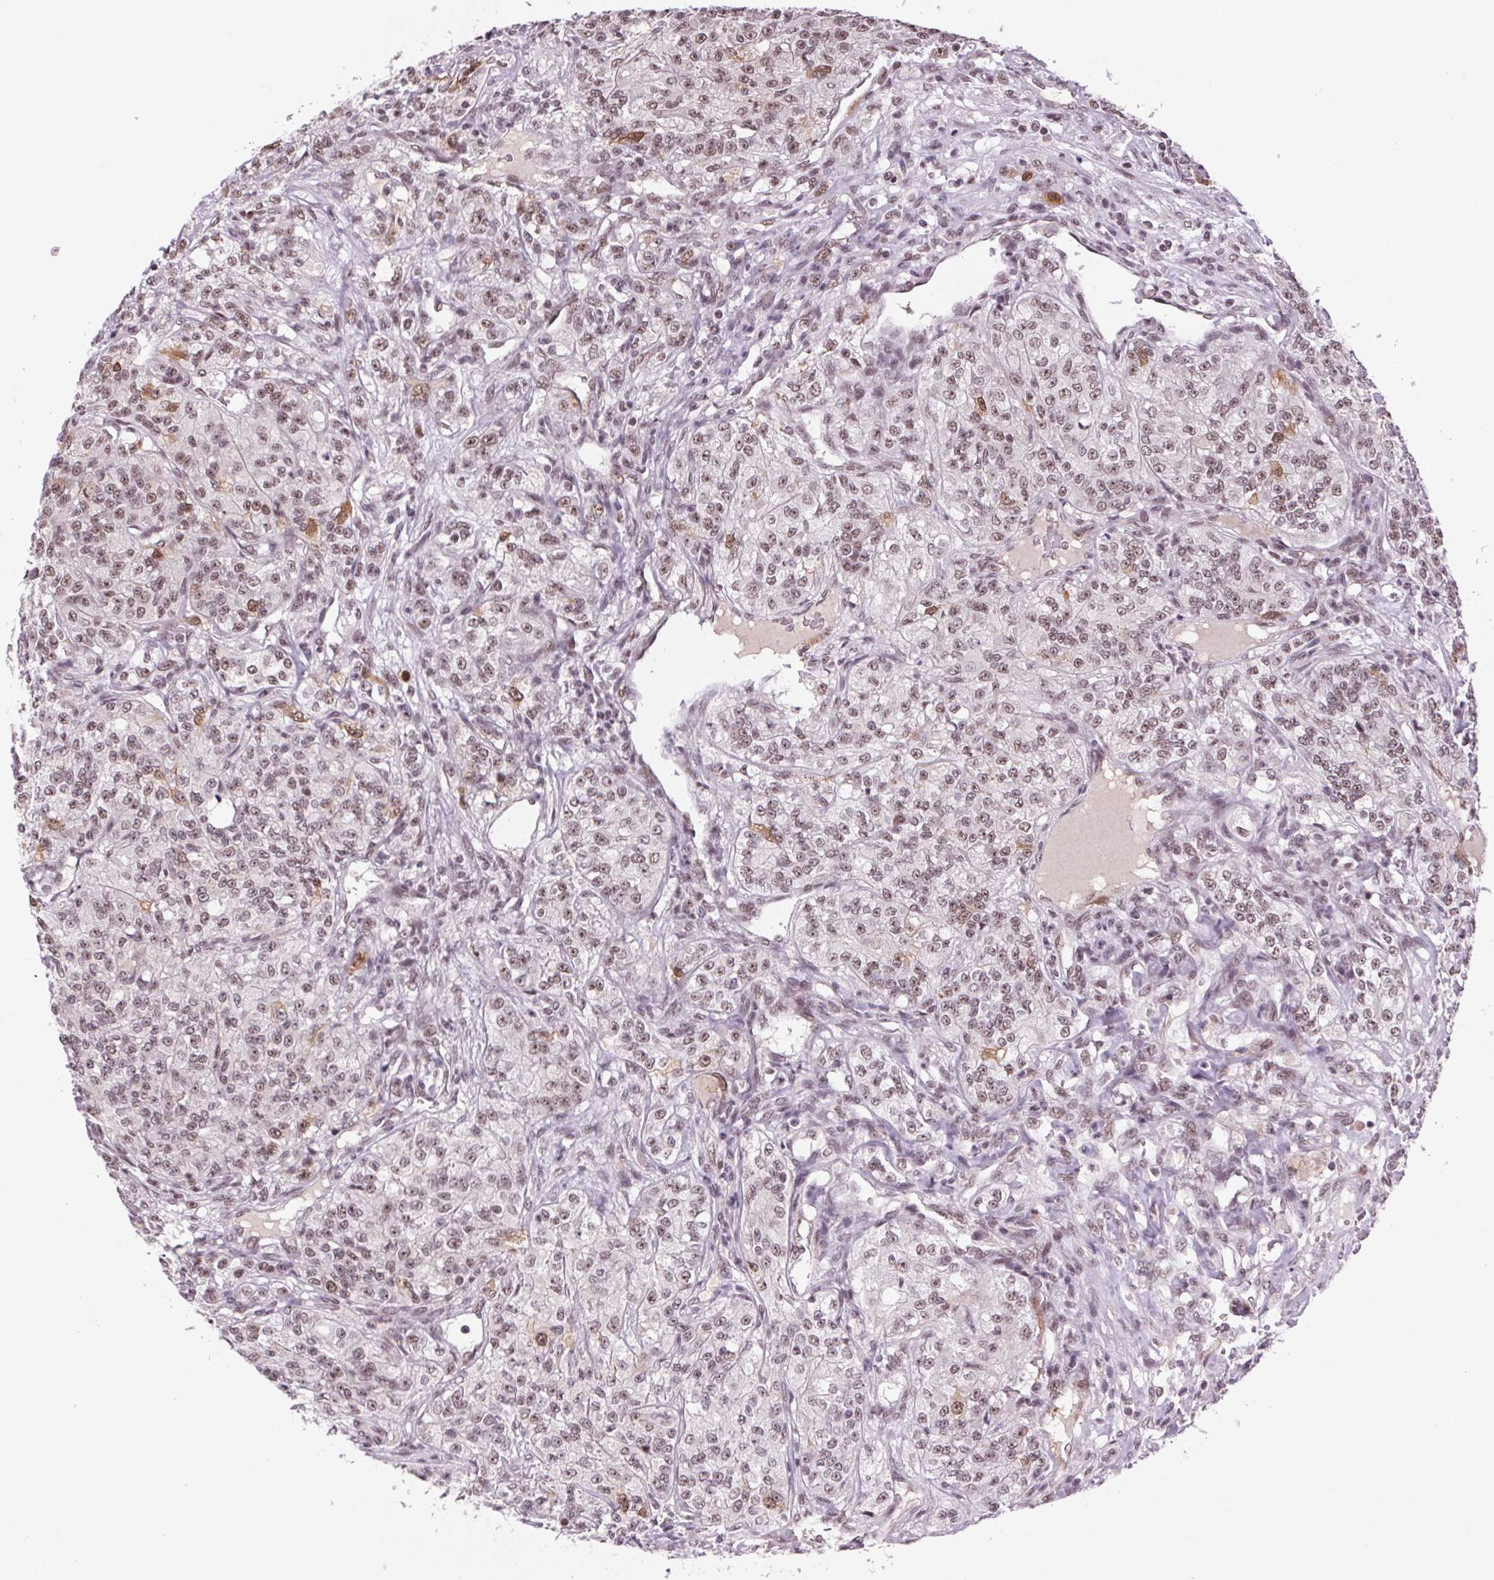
{"staining": {"intensity": "weak", "quantity": "25%-75%", "location": "nuclear"}, "tissue": "renal cancer", "cell_type": "Tumor cells", "image_type": "cancer", "snomed": [{"axis": "morphology", "description": "Adenocarcinoma, NOS"}, {"axis": "topography", "description": "Kidney"}], "caption": "An immunohistochemistry histopathology image of neoplastic tissue is shown. Protein staining in brown labels weak nuclear positivity in renal cancer (adenocarcinoma) within tumor cells.", "gene": "CD2BP2", "patient": {"sex": "female", "age": 63}}